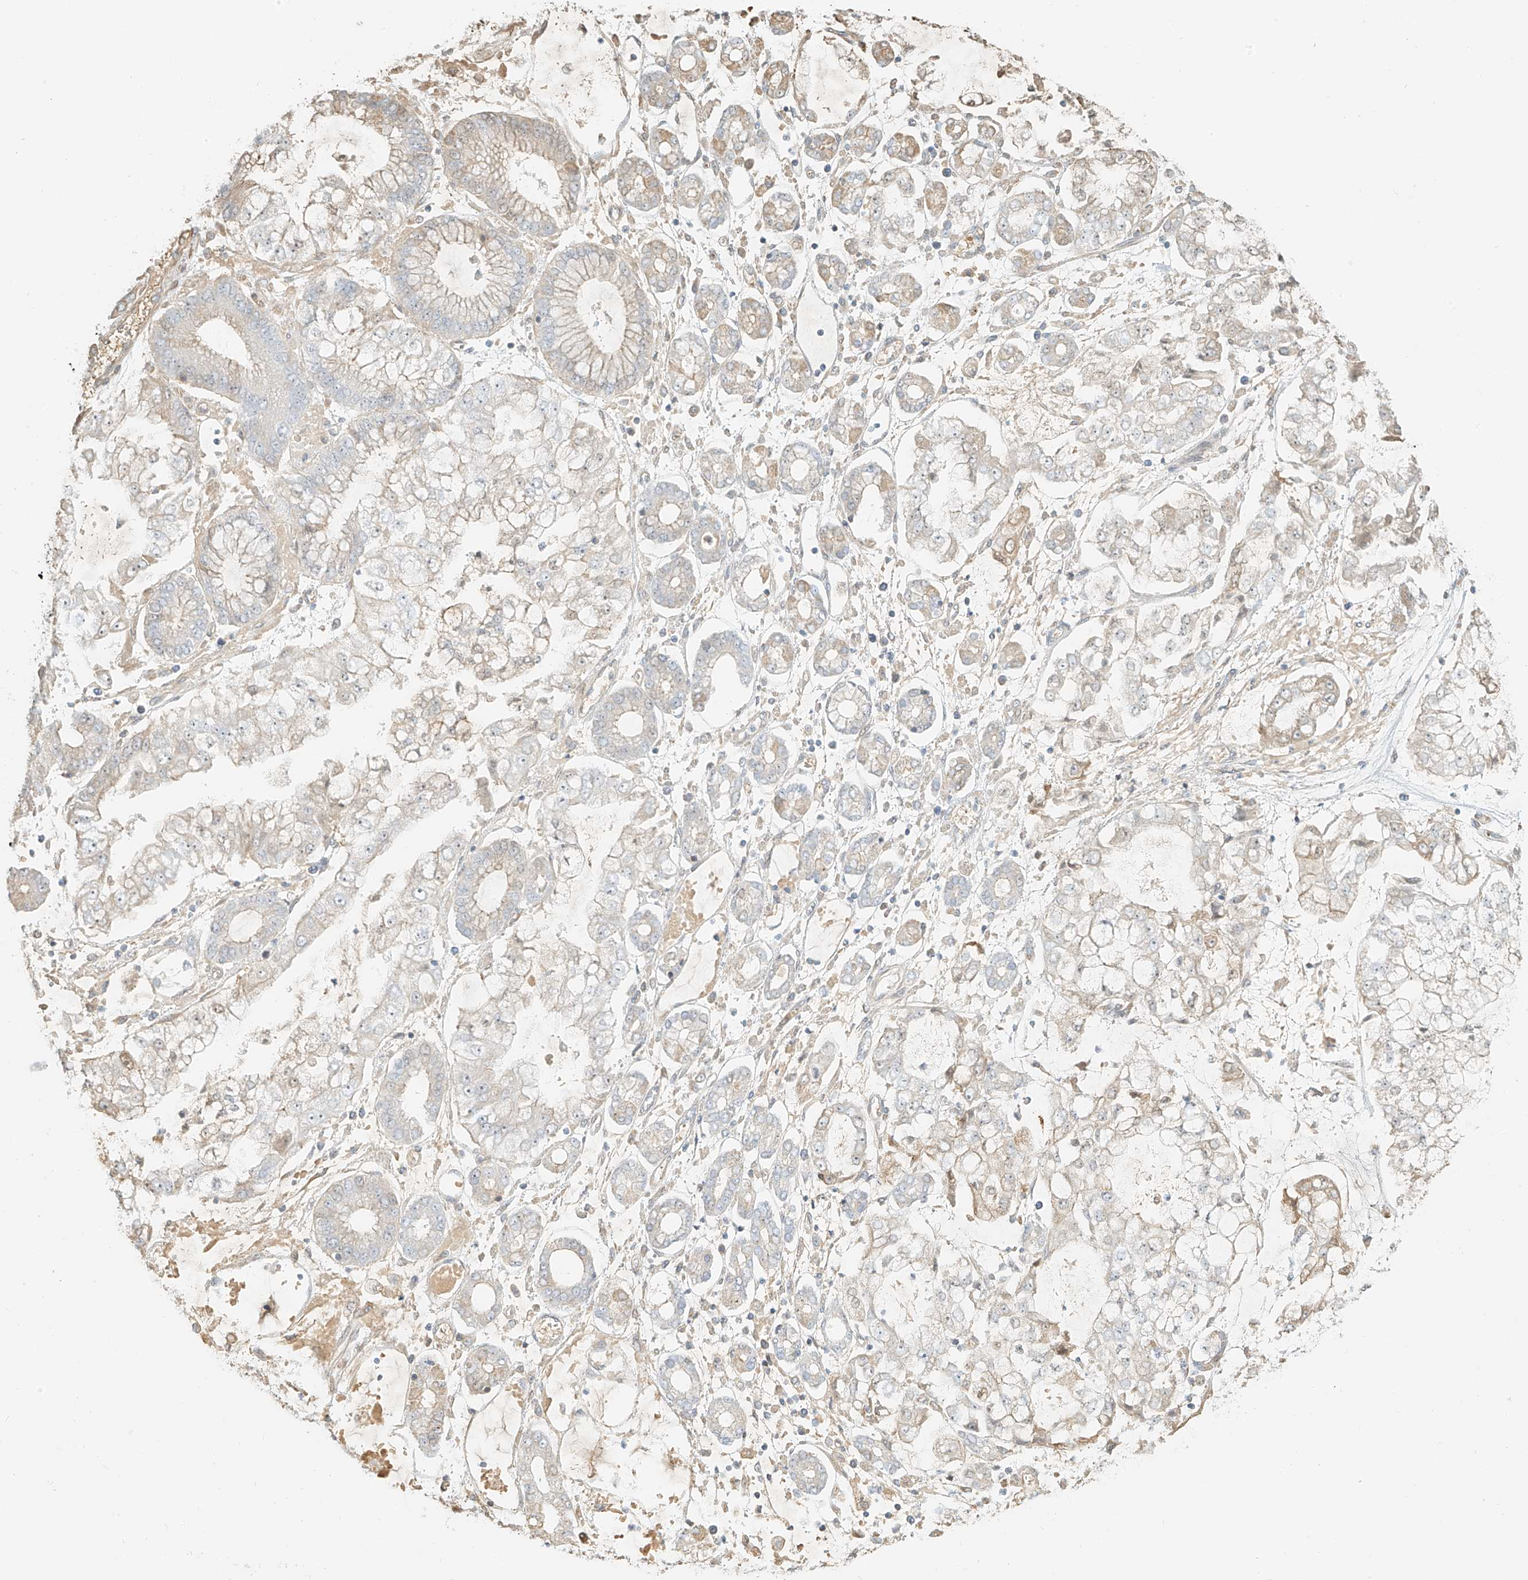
{"staining": {"intensity": "weak", "quantity": "<25%", "location": "cytoplasmic/membranous"}, "tissue": "stomach cancer", "cell_type": "Tumor cells", "image_type": "cancer", "snomed": [{"axis": "morphology", "description": "Adenocarcinoma, NOS"}, {"axis": "topography", "description": "Stomach"}], "caption": "This is a histopathology image of IHC staining of stomach cancer, which shows no staining in tumor cells.", "gene": "UPK1B", "patient": {"sex": "male", "age": 76}}